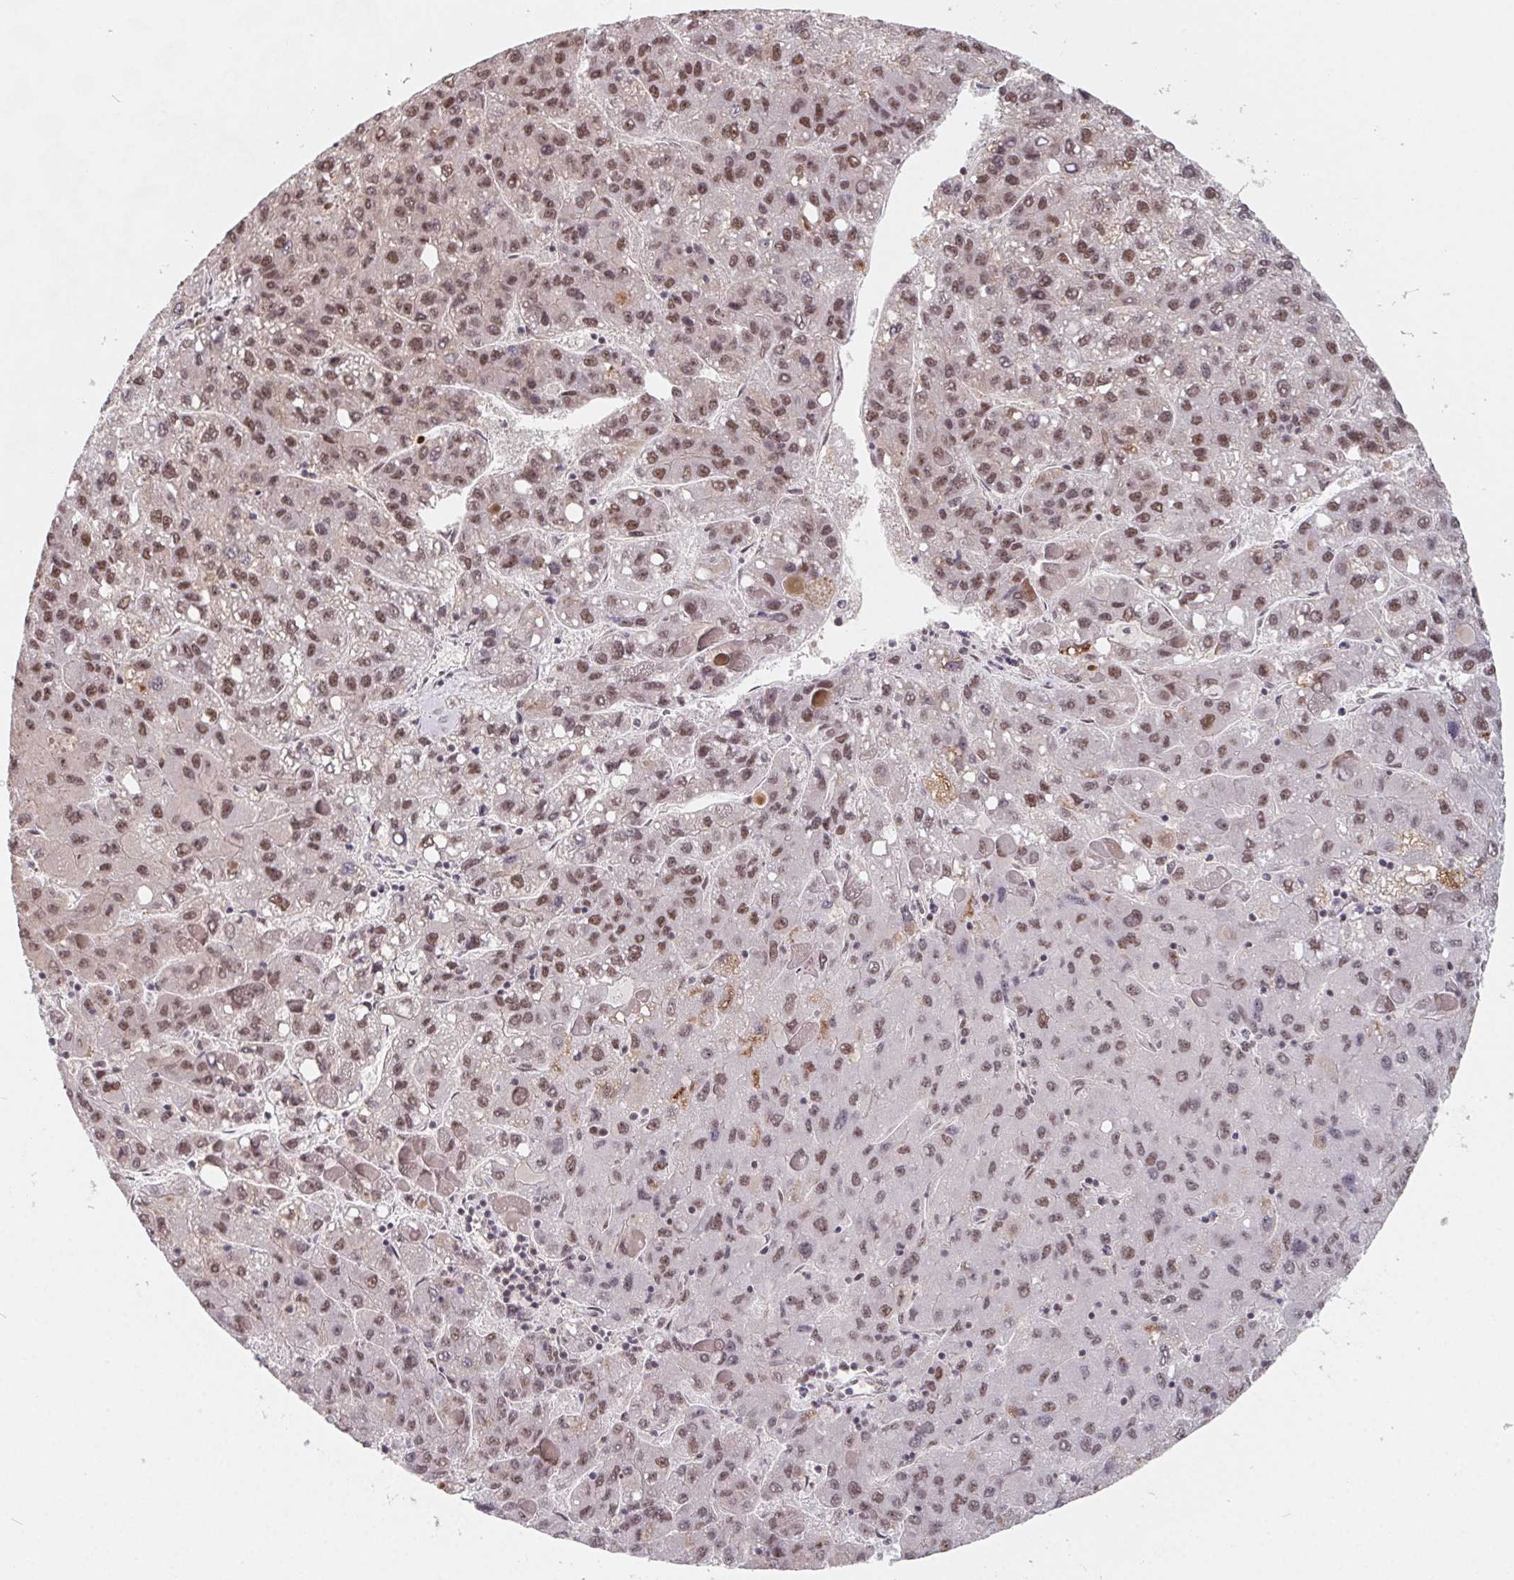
{"staining": {"intensity": "moderate", "quantity": ">75%", "location": "nuclear"}, "tissue": "liver cancer", "cell_type": "Tumor cells", "image_type": "cancer", "snomed": [{"axis": "morphology", "description": "Carcinoma, Hepatocellular, NOS"}, {"axis": "topography", "description": "Liver"}], "caption": "Liver cancer (hepatocellular carcinoma) stained for a protein (brown) displays moderate nuclear positive staining in about >75% of tumor cells.", "gene": "TCERG1", "patient": {"sex": "female", "age": 82}}